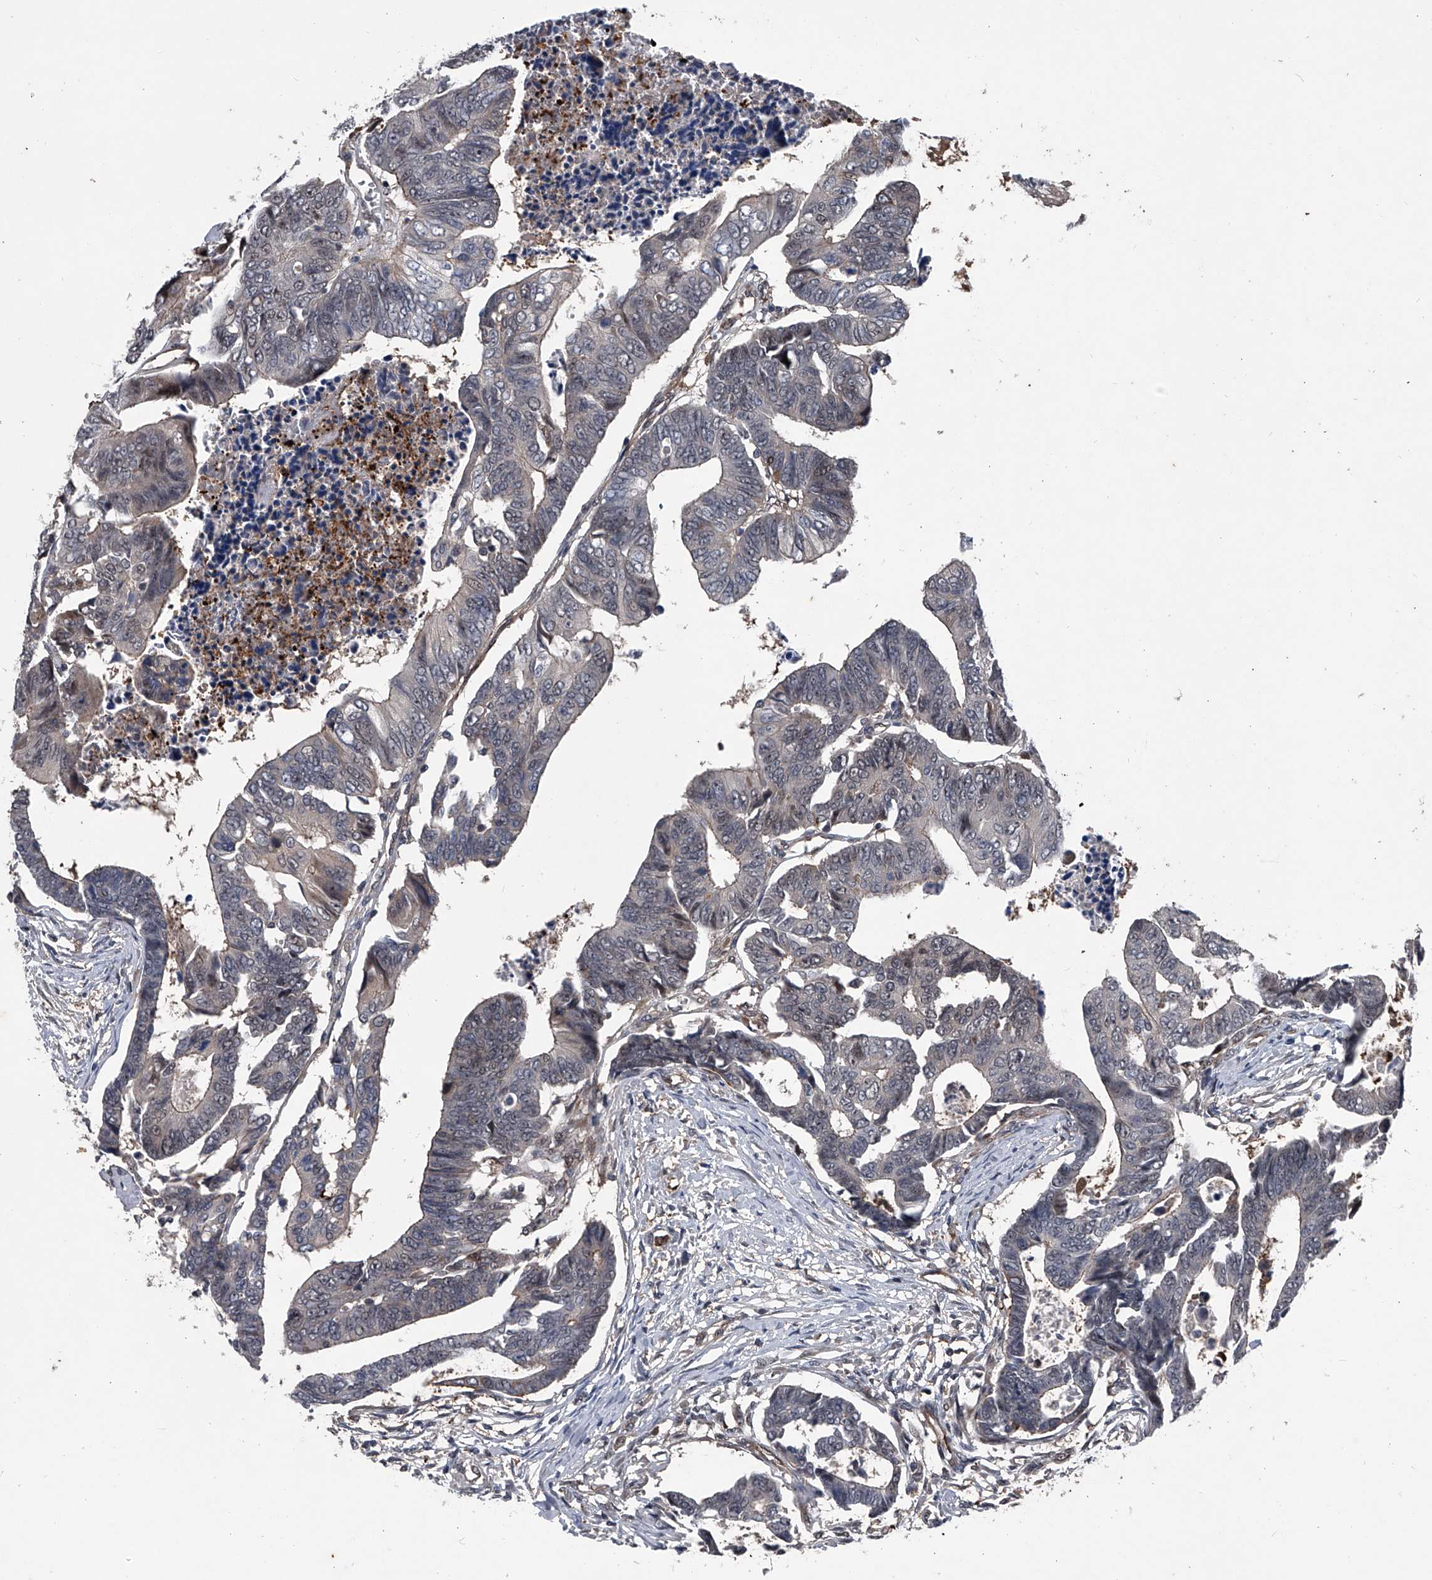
{"staining": {"intensity": "weak", "quantity": "<25%", "location": "cytoplasmic/membranous"}, "tissue": "colorectal cancer", "cell_type": "Tumor cells", "image_type": "cancer", "snomed": [{"axis": "morphology", "description": "Adenocarcinoma, NOS"}, {"axis": "topography", "description": "Rectum"}], "caption": "Immunohistochemistry (IHC) image of neoplastic tissue: human colorectal cancer (adenocarcinoma) stained with DAB displays no significant protein staining in tumor cells. (Brightfield microscopy of DAB (3,3'-diaminobenzidine) immunohistochemistry at high magnification).", "gene": "MAPKAP1", "patient": {"sex": "female", "age": 65}}